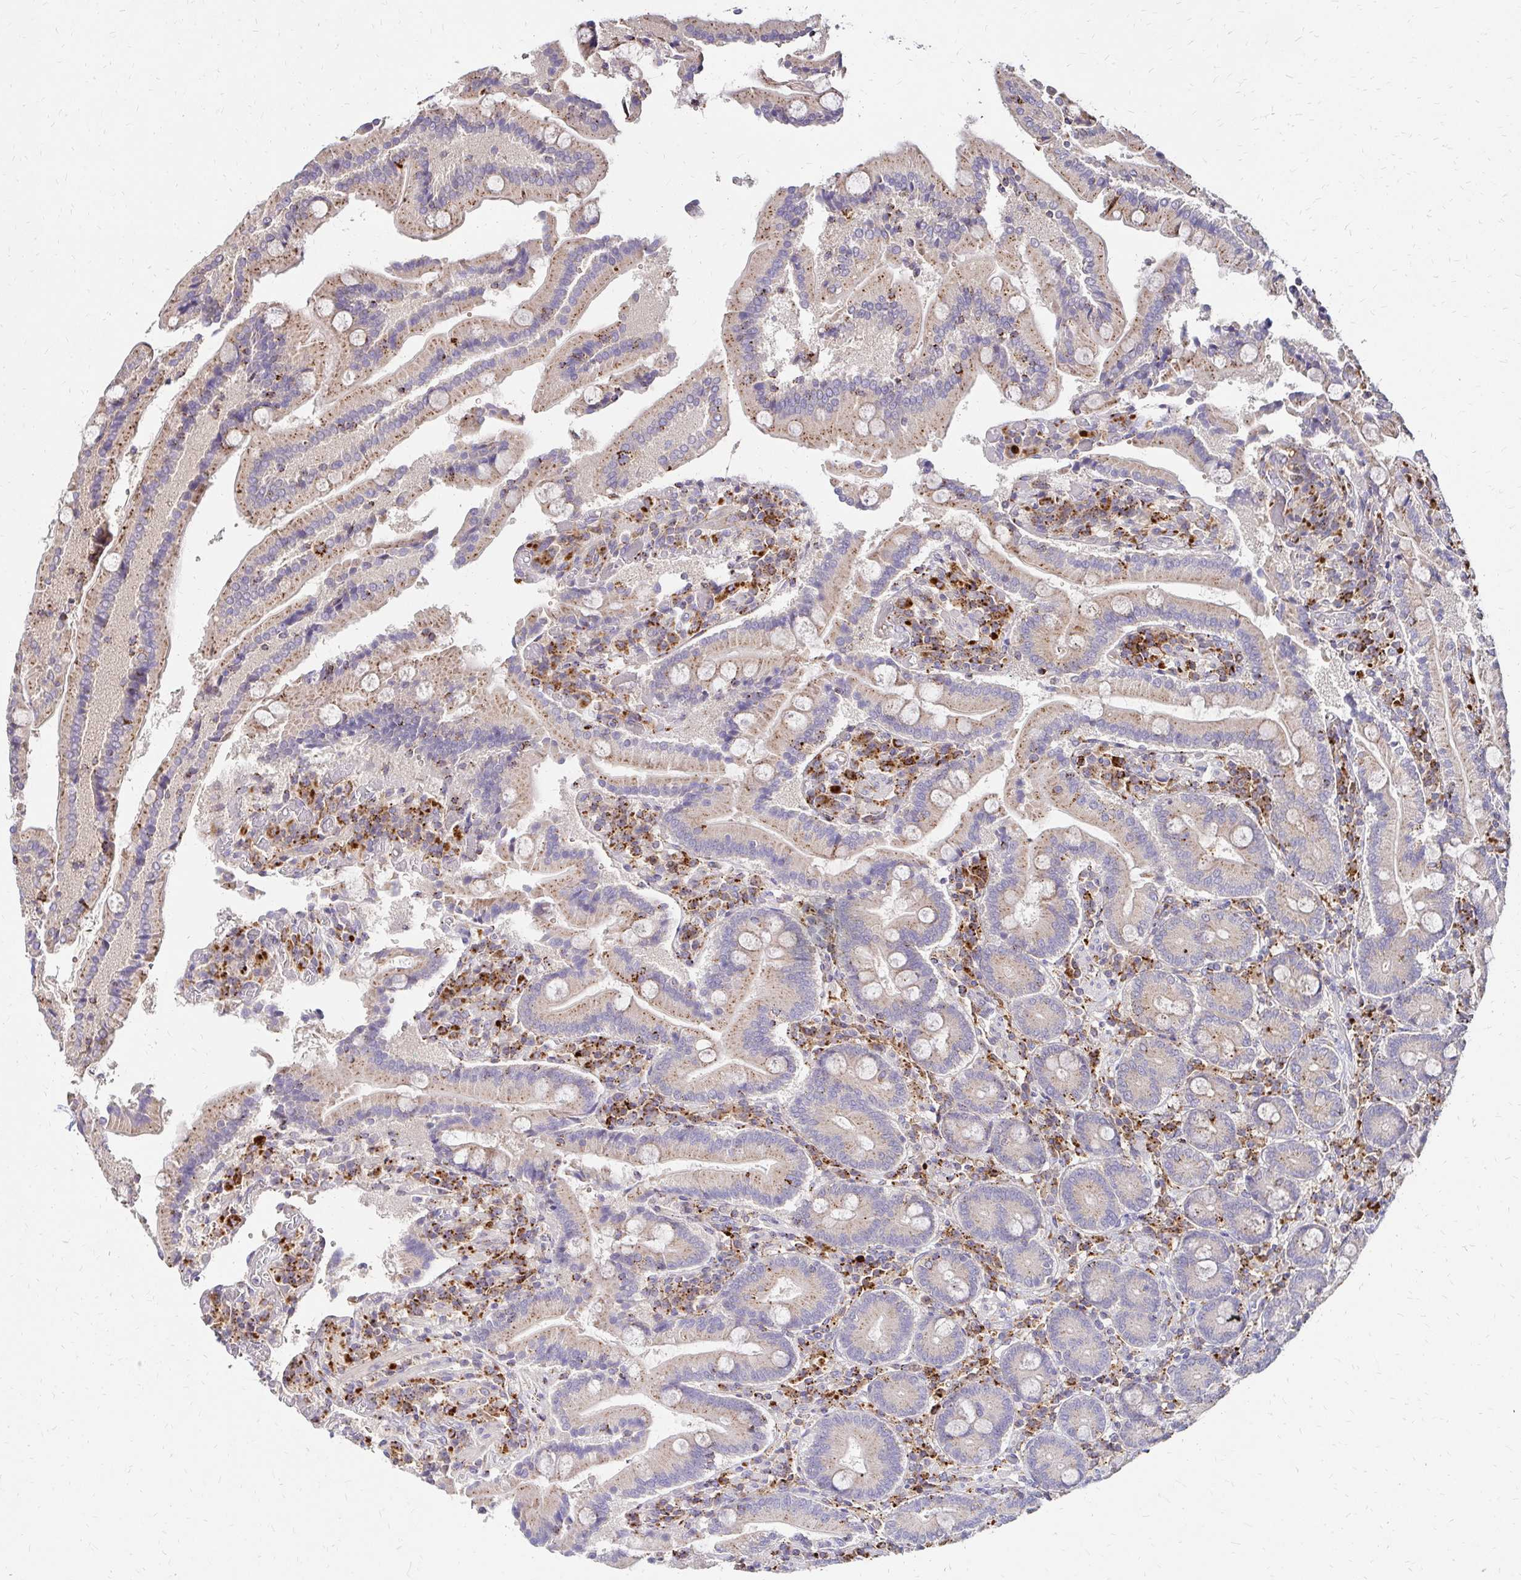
{"staining": {"intensity": "weak", "quantity": ">75%", "location": "cytoplasmic/membranous"}, "tissue": "duodenum", "cell_type": "Glandular cells", "image_type": "normal", "snomed": [{"axis": "morphology", "description": "Normal tissue, NOS"}, {"axis": "topography", "description": "Duodenum"}], "caption": "Protein analysis of unremarkable duodenum exhibits weak cytoplasmic/membranous staining in about >75% of glandular cells. (Stains: DAB (3,3'-diaminobenzidine) in brown, nuclei in blue, Microscopy: brightfield microscopy at high magnification).", "gene": "IDUA", "patient": {"sex": "female", "age": 62}}